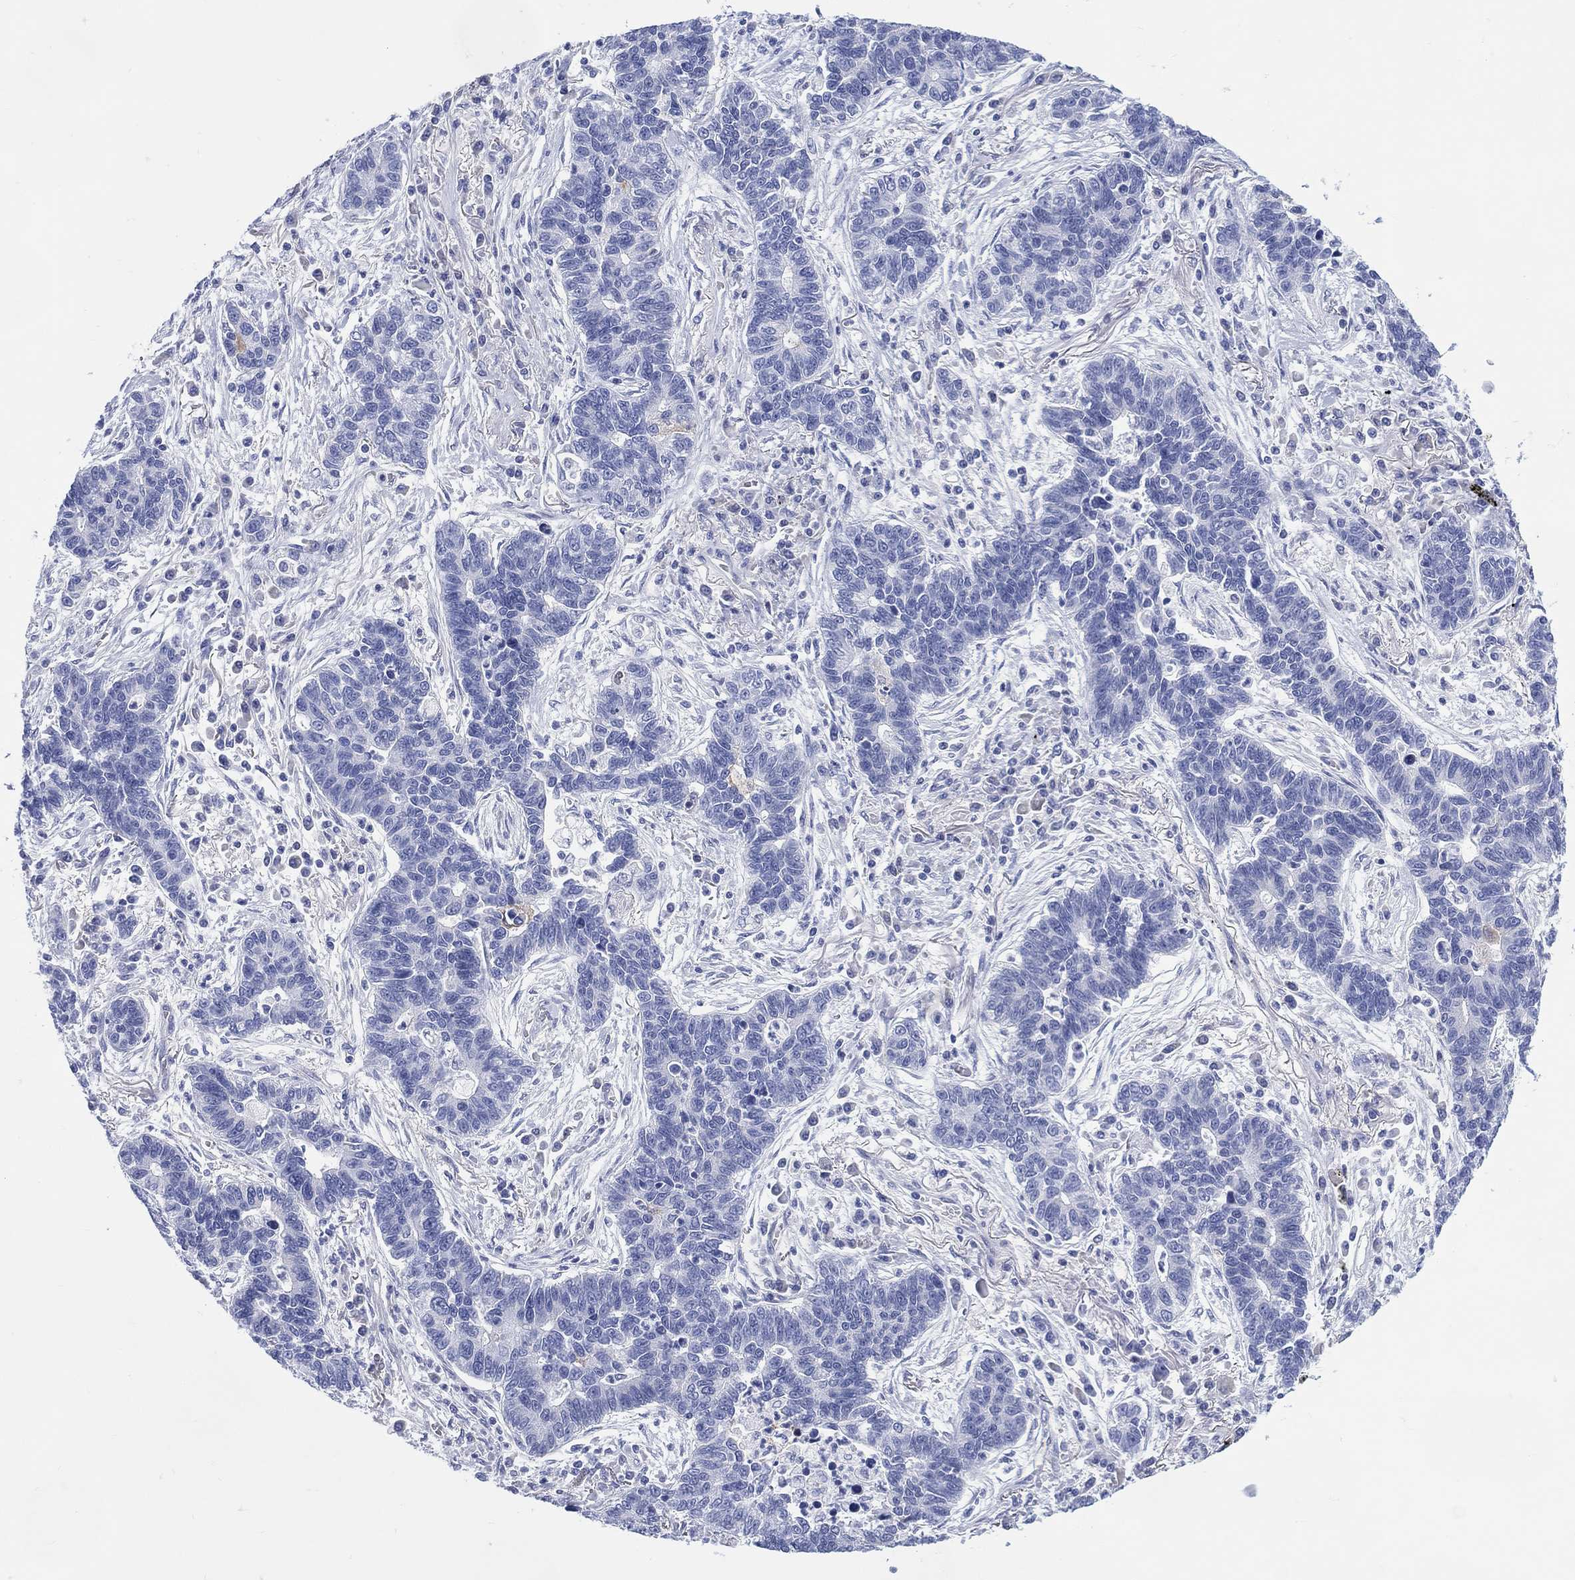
{"staining": {"intensity": "negative", "quantity": "none", "location": "none"}, "tissue": "lung cancer", "cell_type": "Tumor cells", "image_type": "cancer", "snomed": [{"axis": "morphology", "description": "Adenocarcinoma, NOS"}, {"axis": "topography", "description": "Lung"}], "caption": "Immunohistochemistry micrograph of neoplastic tissue: adenocarcinoma (lung) stained with DAB reveals no significant protein expression in tumor cells.", "gene": "DDI1", "patient": {"sex": "female", "age": 57}}